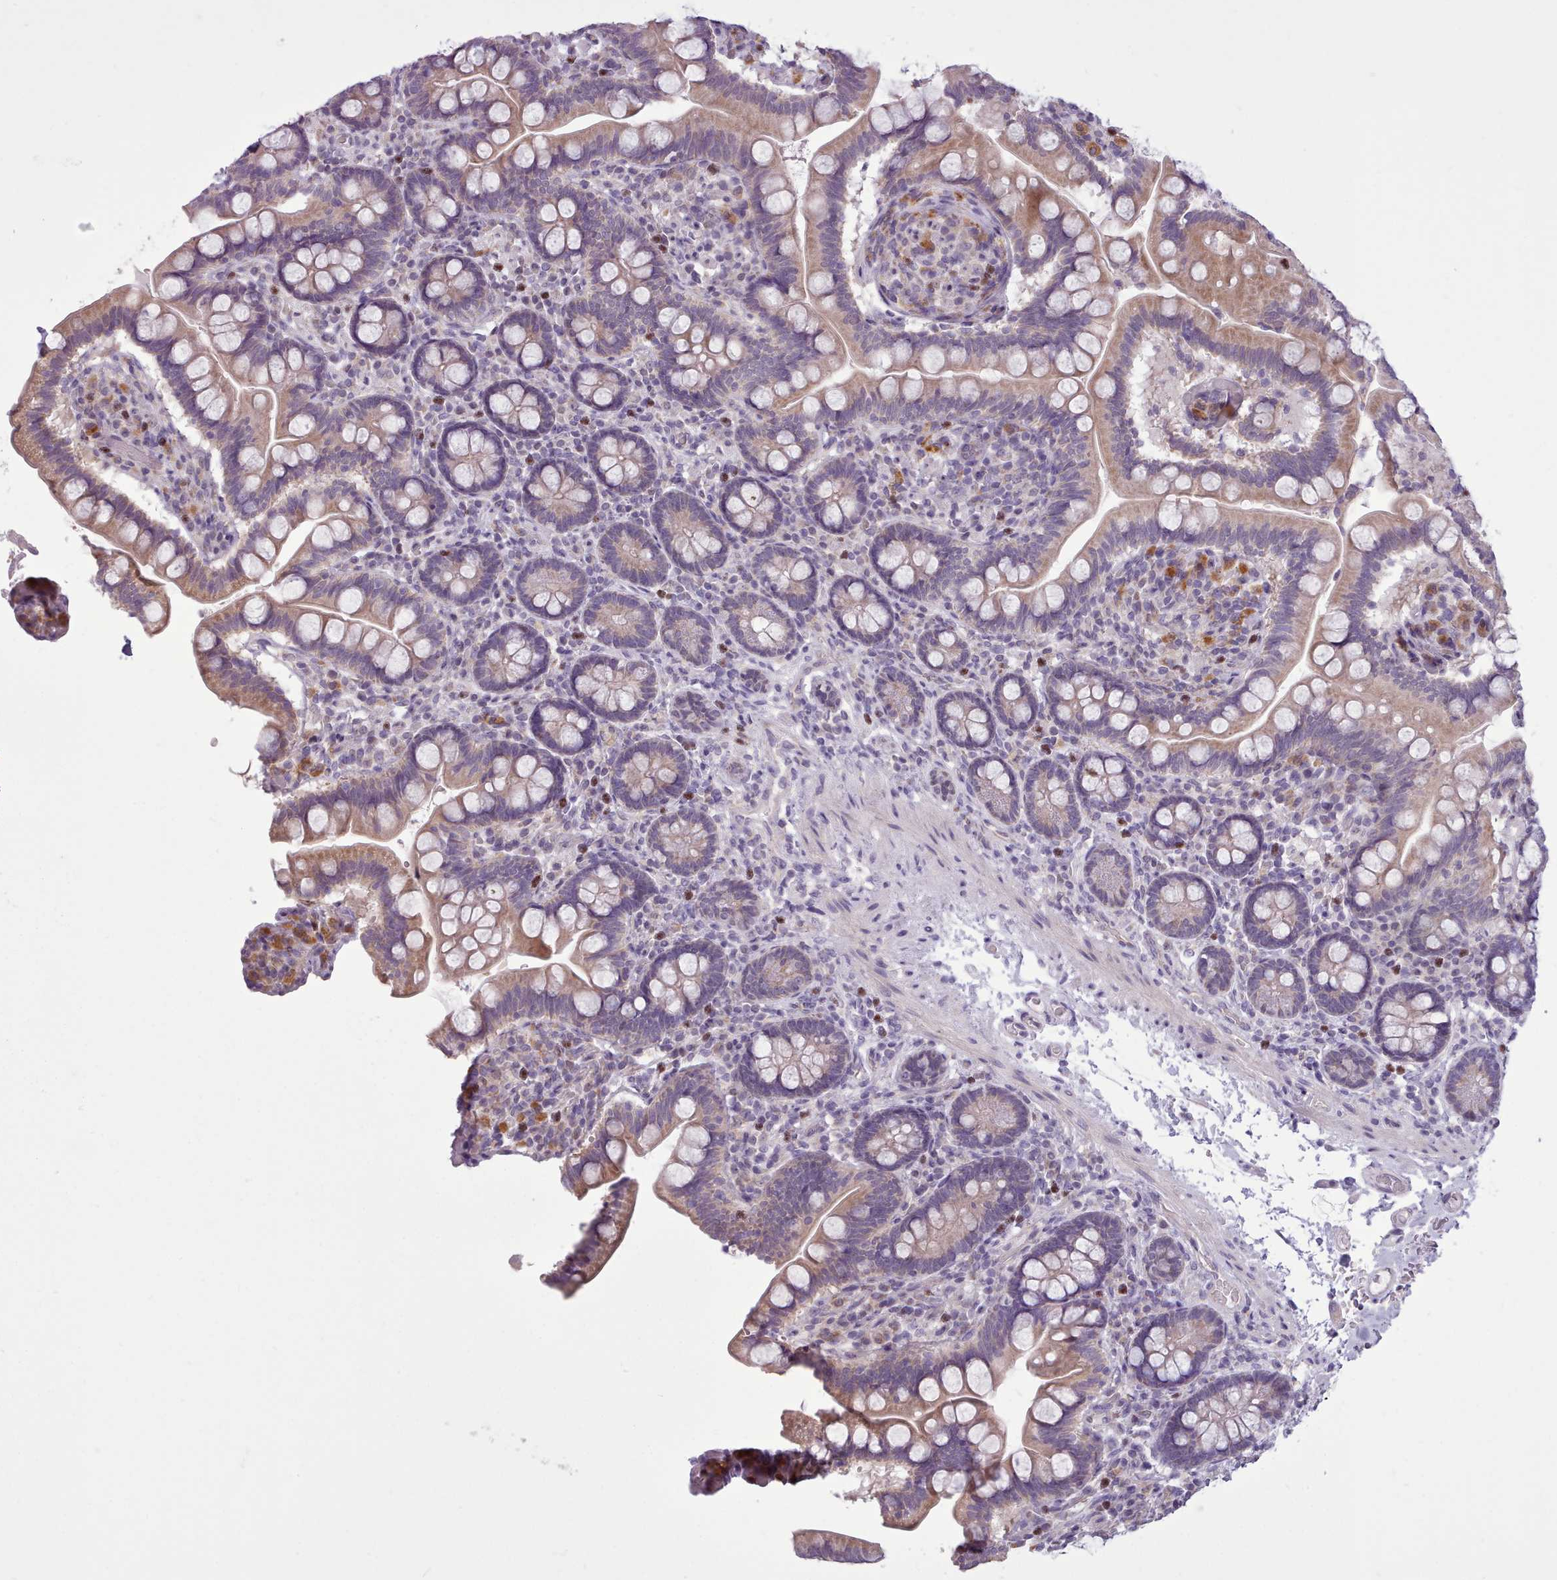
{"staining": {"intensity": "moderate", "quantity": ">75%", "location": "cytoplasmic/membranous"}, "tissue": "small intestine", "cell_type": "Glandular cells", "image_type": "normal", "snomed": [{"axis": "morphology", "description": "Normal tissue, NOS"}, {"axis": "topography", "description": "Small intestine"}], "caption": "IHC (DAB) staining of benign human small intestine displays moderate cytoplasmic/membranous protein expression in about >75% of glandular cells.", "gene": "SLURP1", "patient": {"sex": "female", "age": 64}}